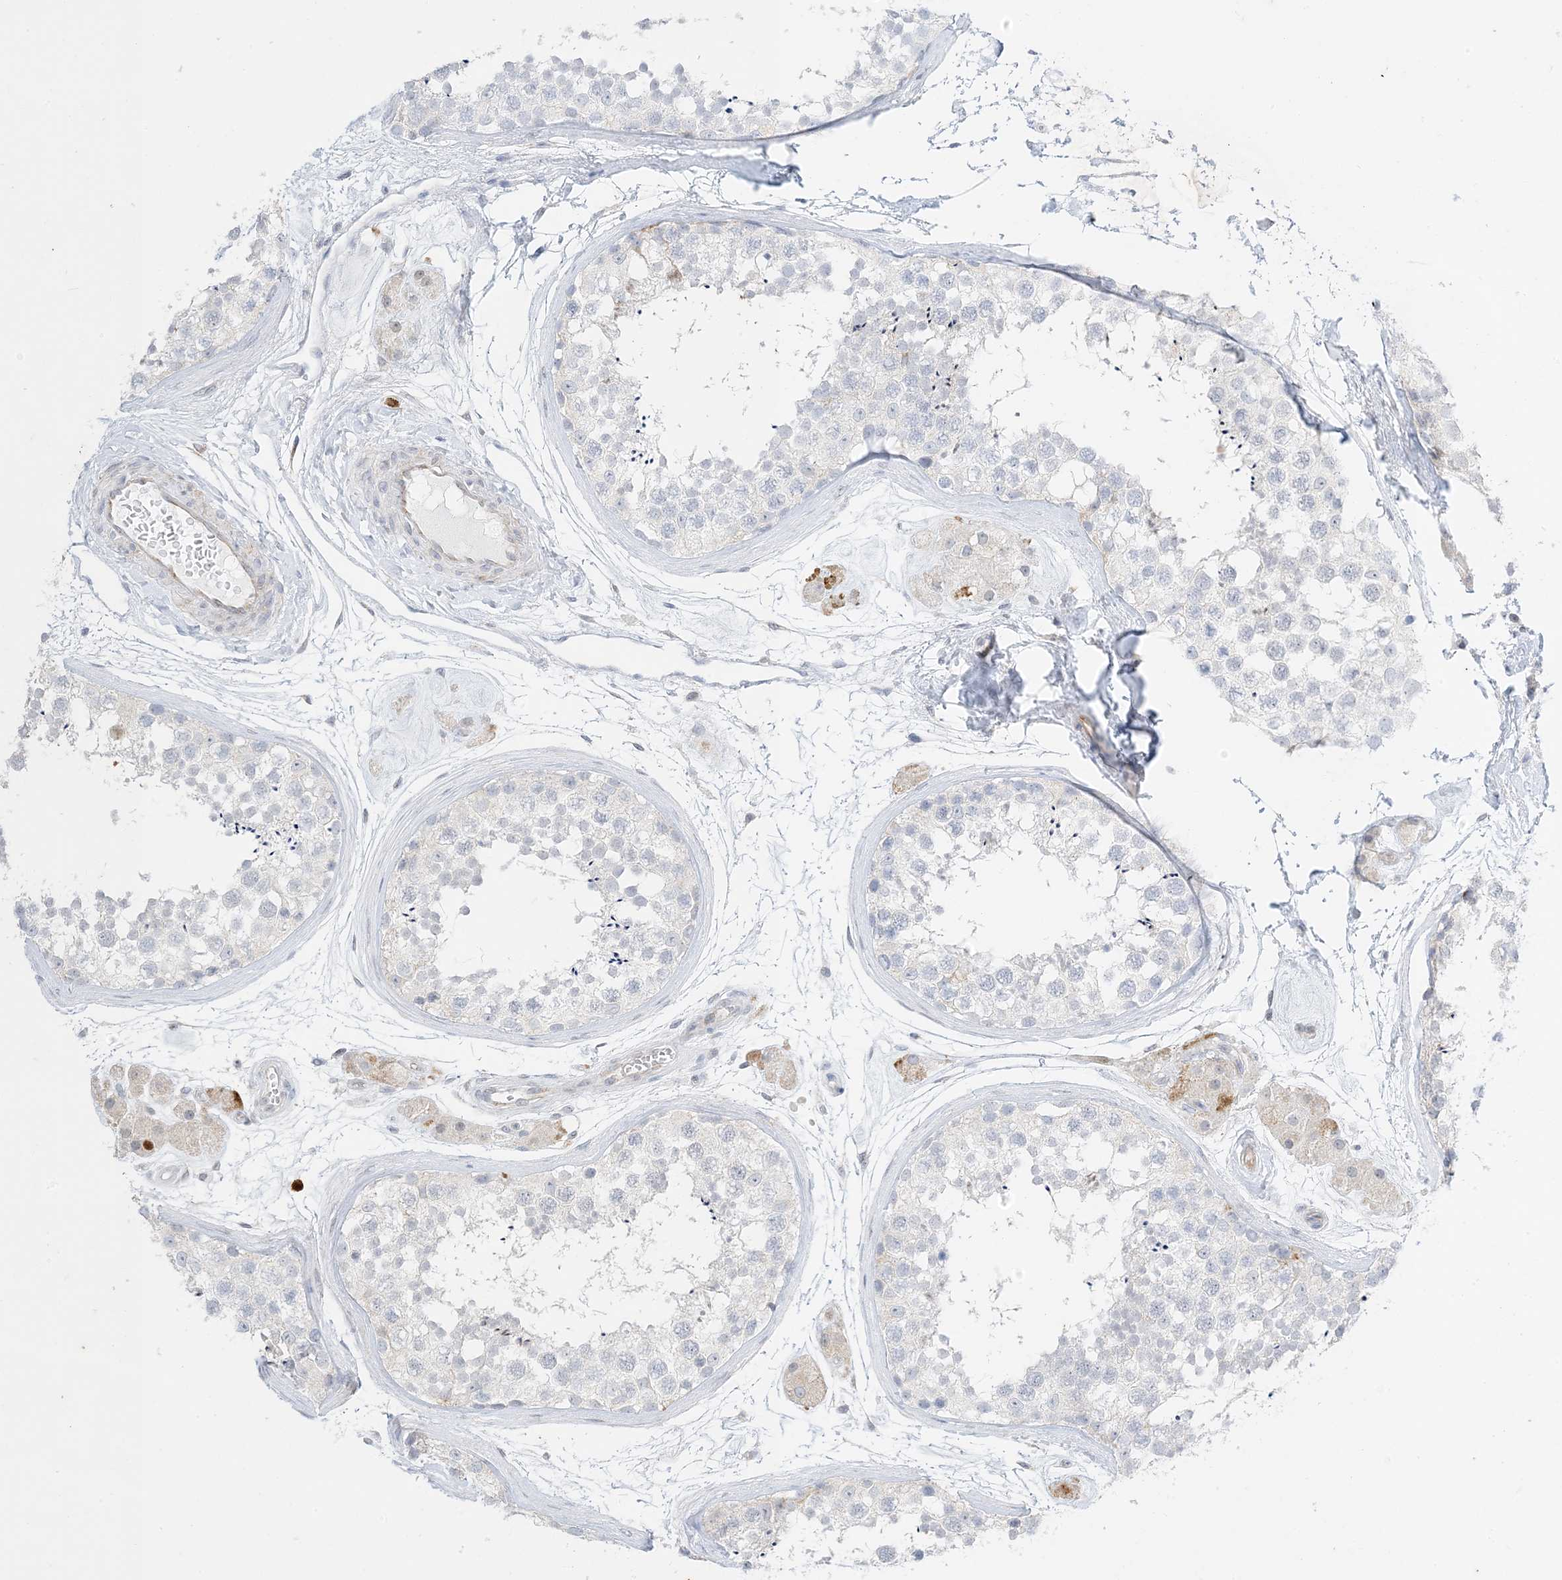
{"staining": {"intensity": "weak", "quantity": "<25%", "location": "cytoplasmic/membranous"}, "tissue": "testis", "cell_type": "Cells in seminiferous ducts", "image_type": "normal", "snomed": [{"axis": "morphology", "description": "Normal tissue, NOS"}, {"axis": "topography", "description": "Testis"}], "caption": "DAB immunohistochemical staining of normal testis shows no significant staining in cells in seminiferous ducts. (Immunohistochemistry, brightfield microscopy, high magnification).", "gene": "RAC1", "patient": {"sex": "male", "age": 56}}